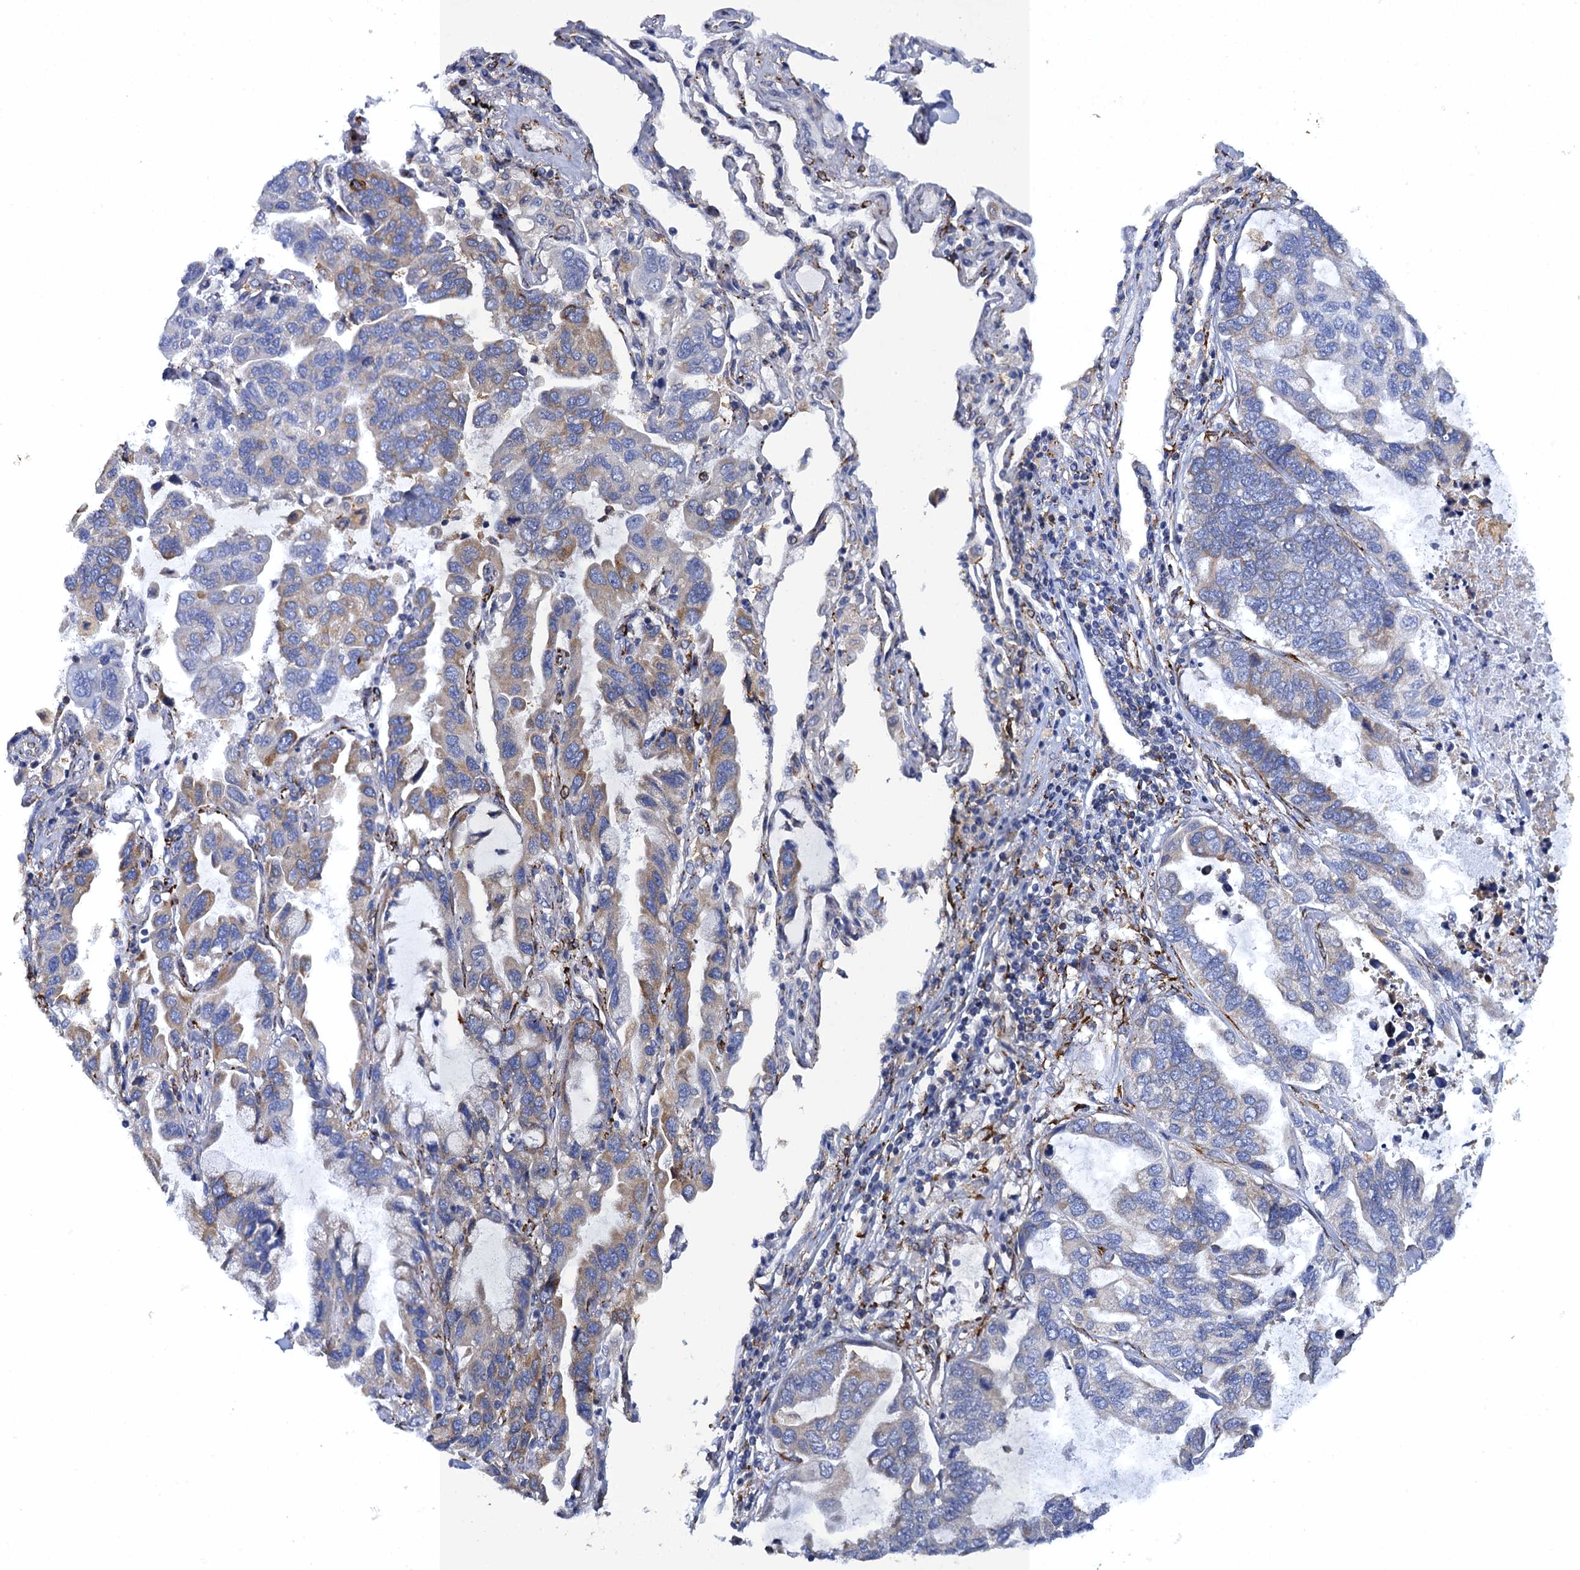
{"staining": {"intensity": "weak", "quantity": "25%-75%", "location": "cytoplasmic/membranous"}, "tissue": "lung cancer", "cell_type": "Tumor cells", "image_type": "cancer", "snomed": [{"axis": "morphology", "description": "Adenocarcinoma, NOS"}, {"axis": "topography", "description": "Lung"}], "caption": "Tumor cells demonstrate weak cytoplasmic/membranous expression in about 25%-75% of cells in lung cancer (adenocarcinoma).", "gene": "POGLUT3", "patient": {"sex": "male", "age": 64}}